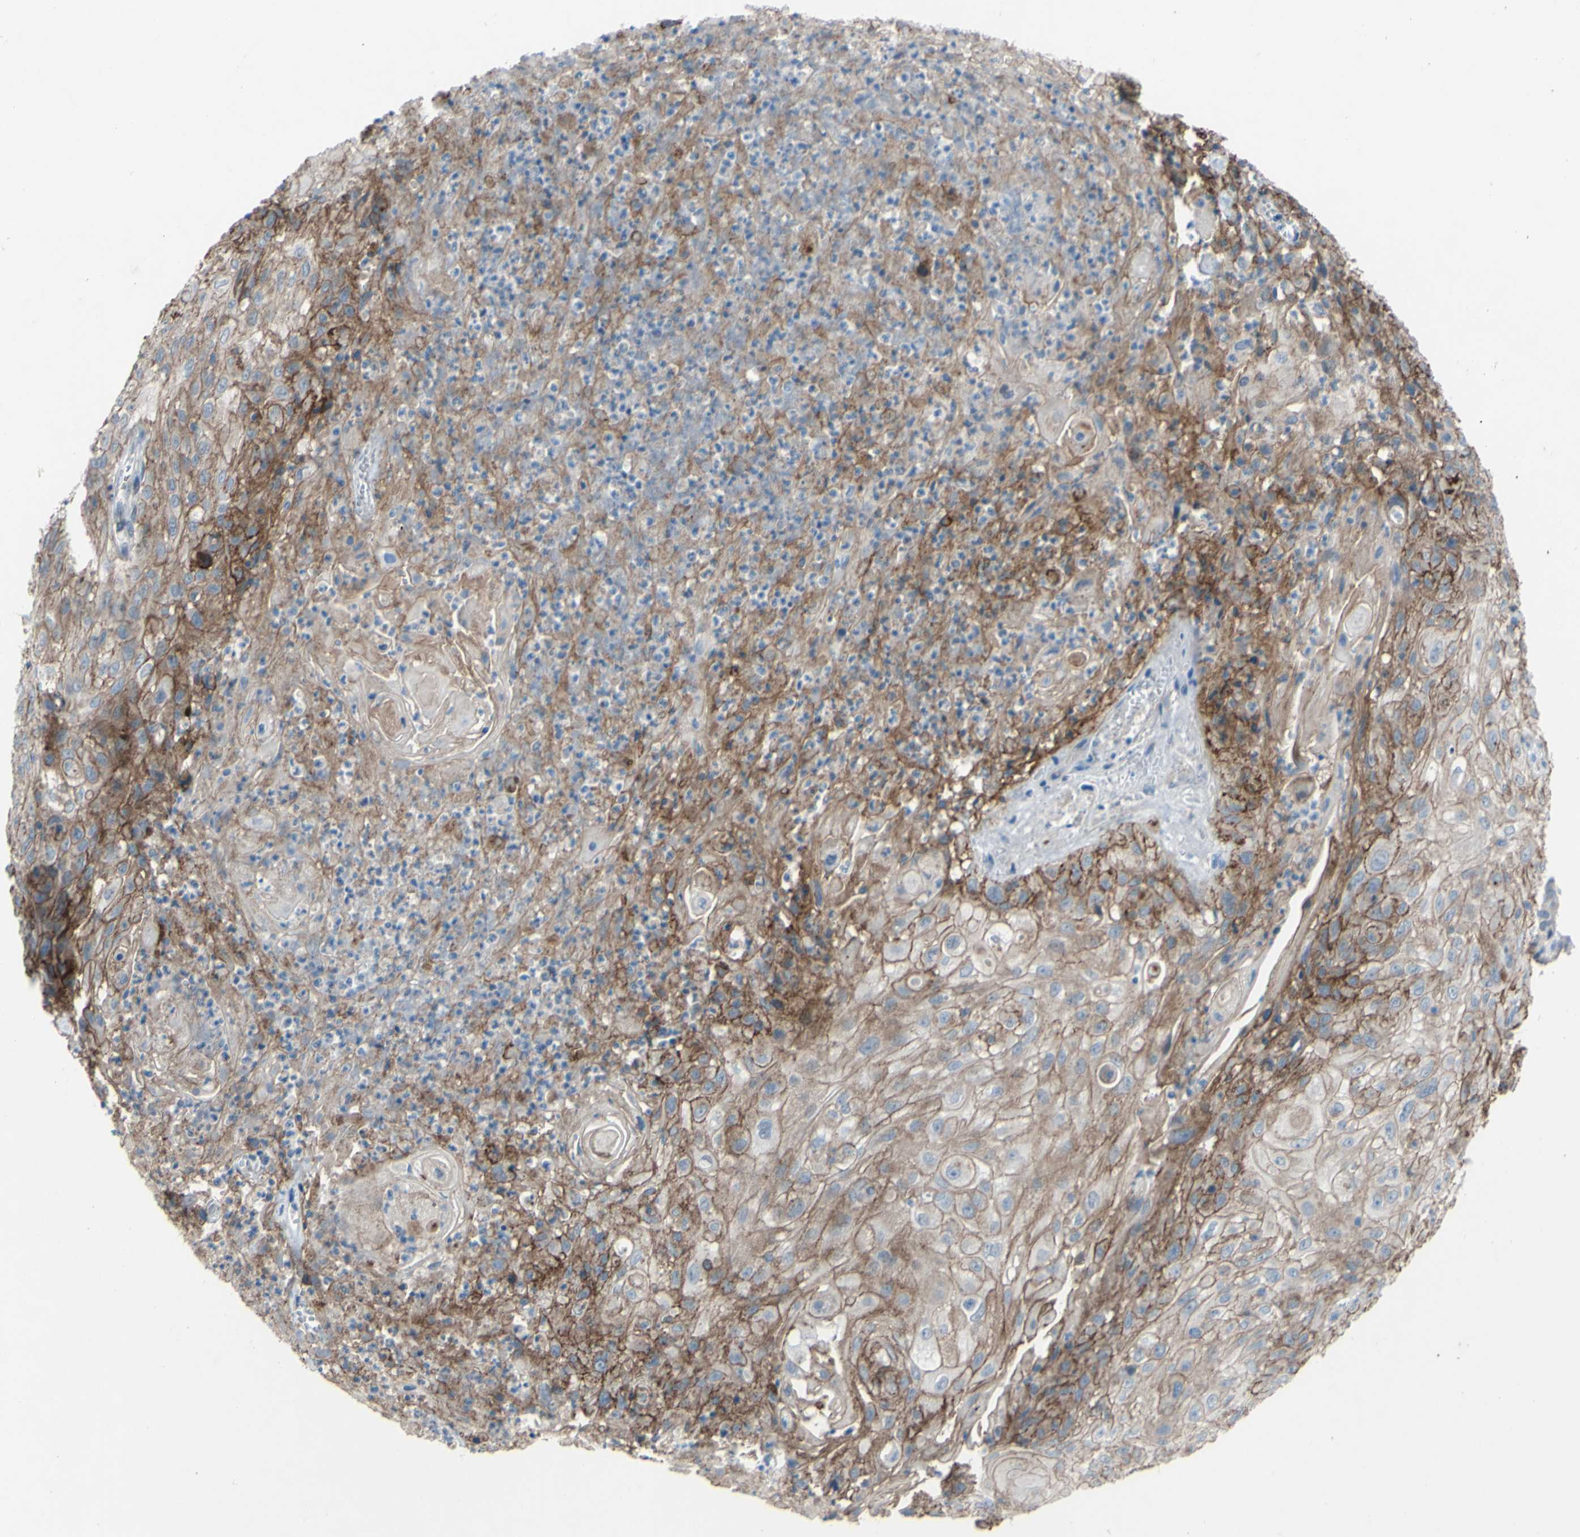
{"staining": {"intensity": "moderate", "quantity": ">75%", "location": "cytoplasmic/membranous"}, "tissue": "skin cancer", "cell_type": "Tumor cells", "image_type": "cancer", "snomed": [{"axis": "morphology", "description": "Squamous cell carcinoma, NOS"}, {"axis": "topography", "description": "Skin"}], "caption": "Immunohistochemistry staining of skin cancer (squamous cell carcinoma), which demonstrates medium levels of moderate cytoplasmic/membranous positivity in about >75% of tumor cells indicating moderate cytoplasmic/membranous protein expression. The staining was performed using DAB (3,3'-diaminobenzidine) (brown) for protein detection and nuclei were counterstained in hematoxylin (blue).", "gene": "CDCP1", "patient": {"sex": "male", "age": 75}}